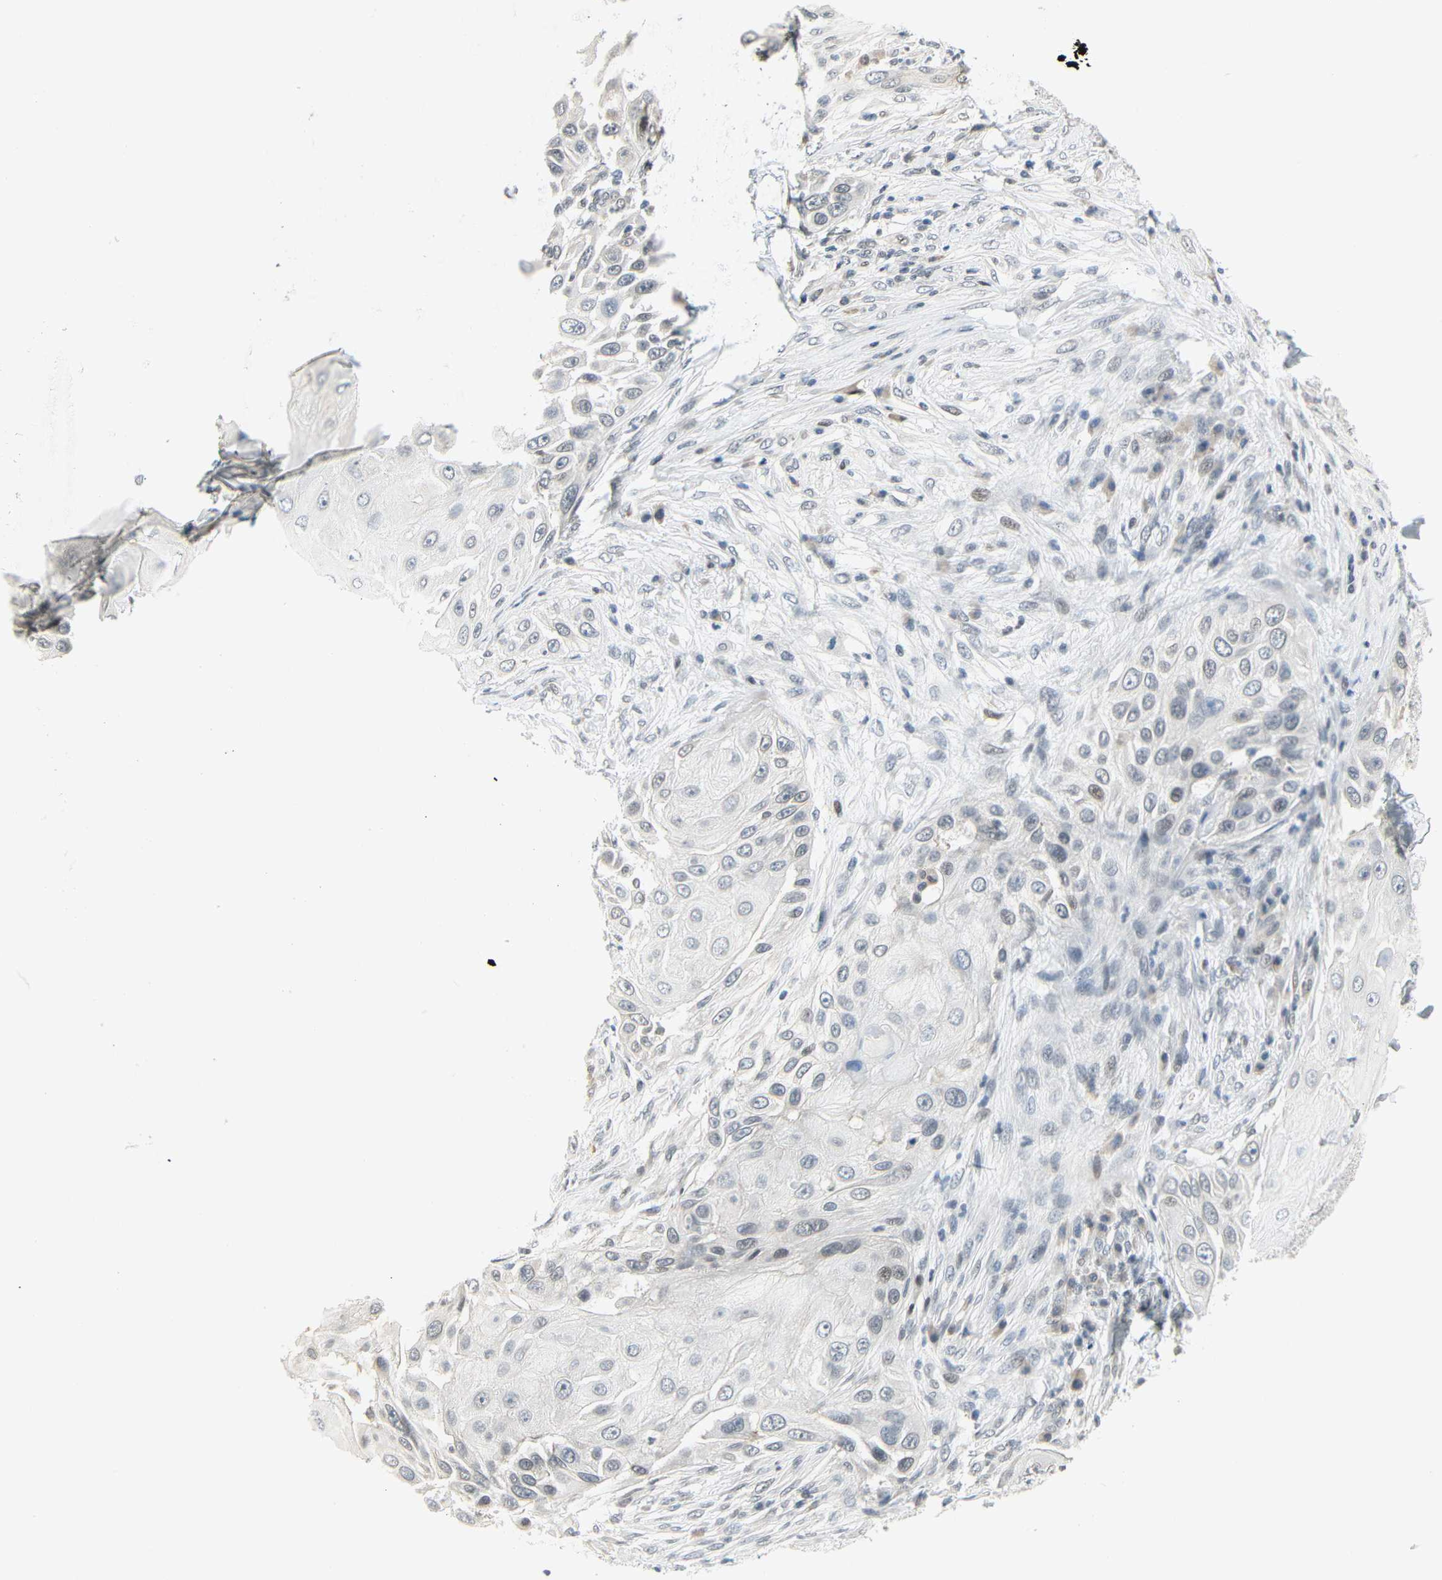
{"staining": {"intensity": "weak", "quantity": "<25%", "location": "nuclear"}, "tissue": "skin cancer", "cell_type": "Tumor cells", "image_type": "cancer", "snomed": [{"axis": "morphology", "description": "Squamous cell carcinoma, NOS"}, {"axis": "topography", "description": "Skin"}], "caption": "Tumor cells are negative for protein expression in human skin cancer (squamous cell carcinoma). The staining was performed using DAB to visualize the protein expression in brown, while the nuclei were stained in blue with hematoxylin (Magnification: 20x).", "gene": "IMPG2", "patient": {"sex": "female", "age": 44}}